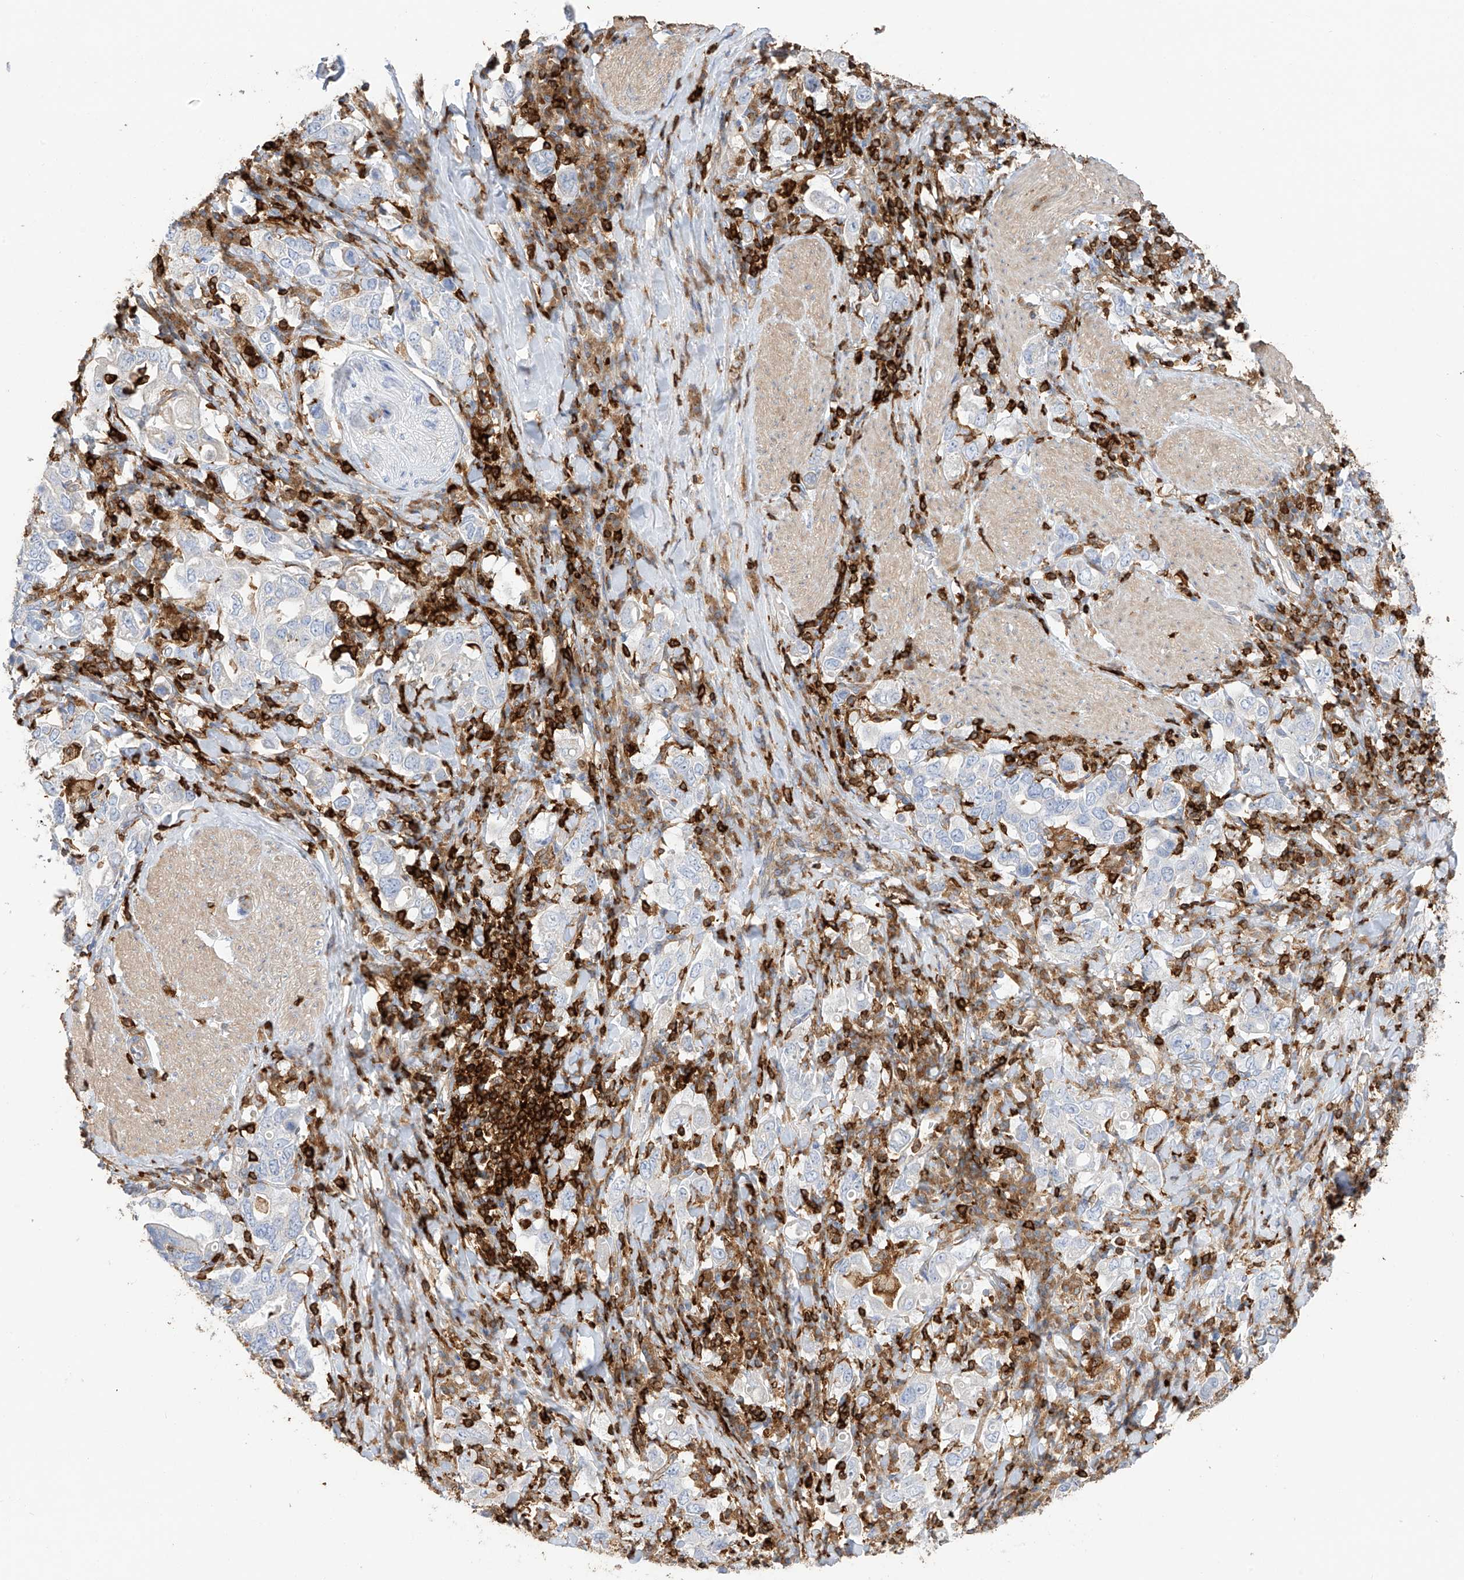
{"staining": {"intensity": "negative", "quantity": "none", "location": "none"}, "tissue": "stomach cancer", "cell_type": "Tumor cells", "image_type": "cancer", "snomed": [{"axis": "morphology", "description": "Adenocarcinoma, NOS"}, {"axis": "topography", "description": "Stomach, upper"}], "caption": "Immunohistochemistry micrograph of human stomach cancer stained for a protein (brown), which exhibits no staining in tumor cells.", "gene": "ARHGAP25", "patient": {"sex": "male", "age": 62}}